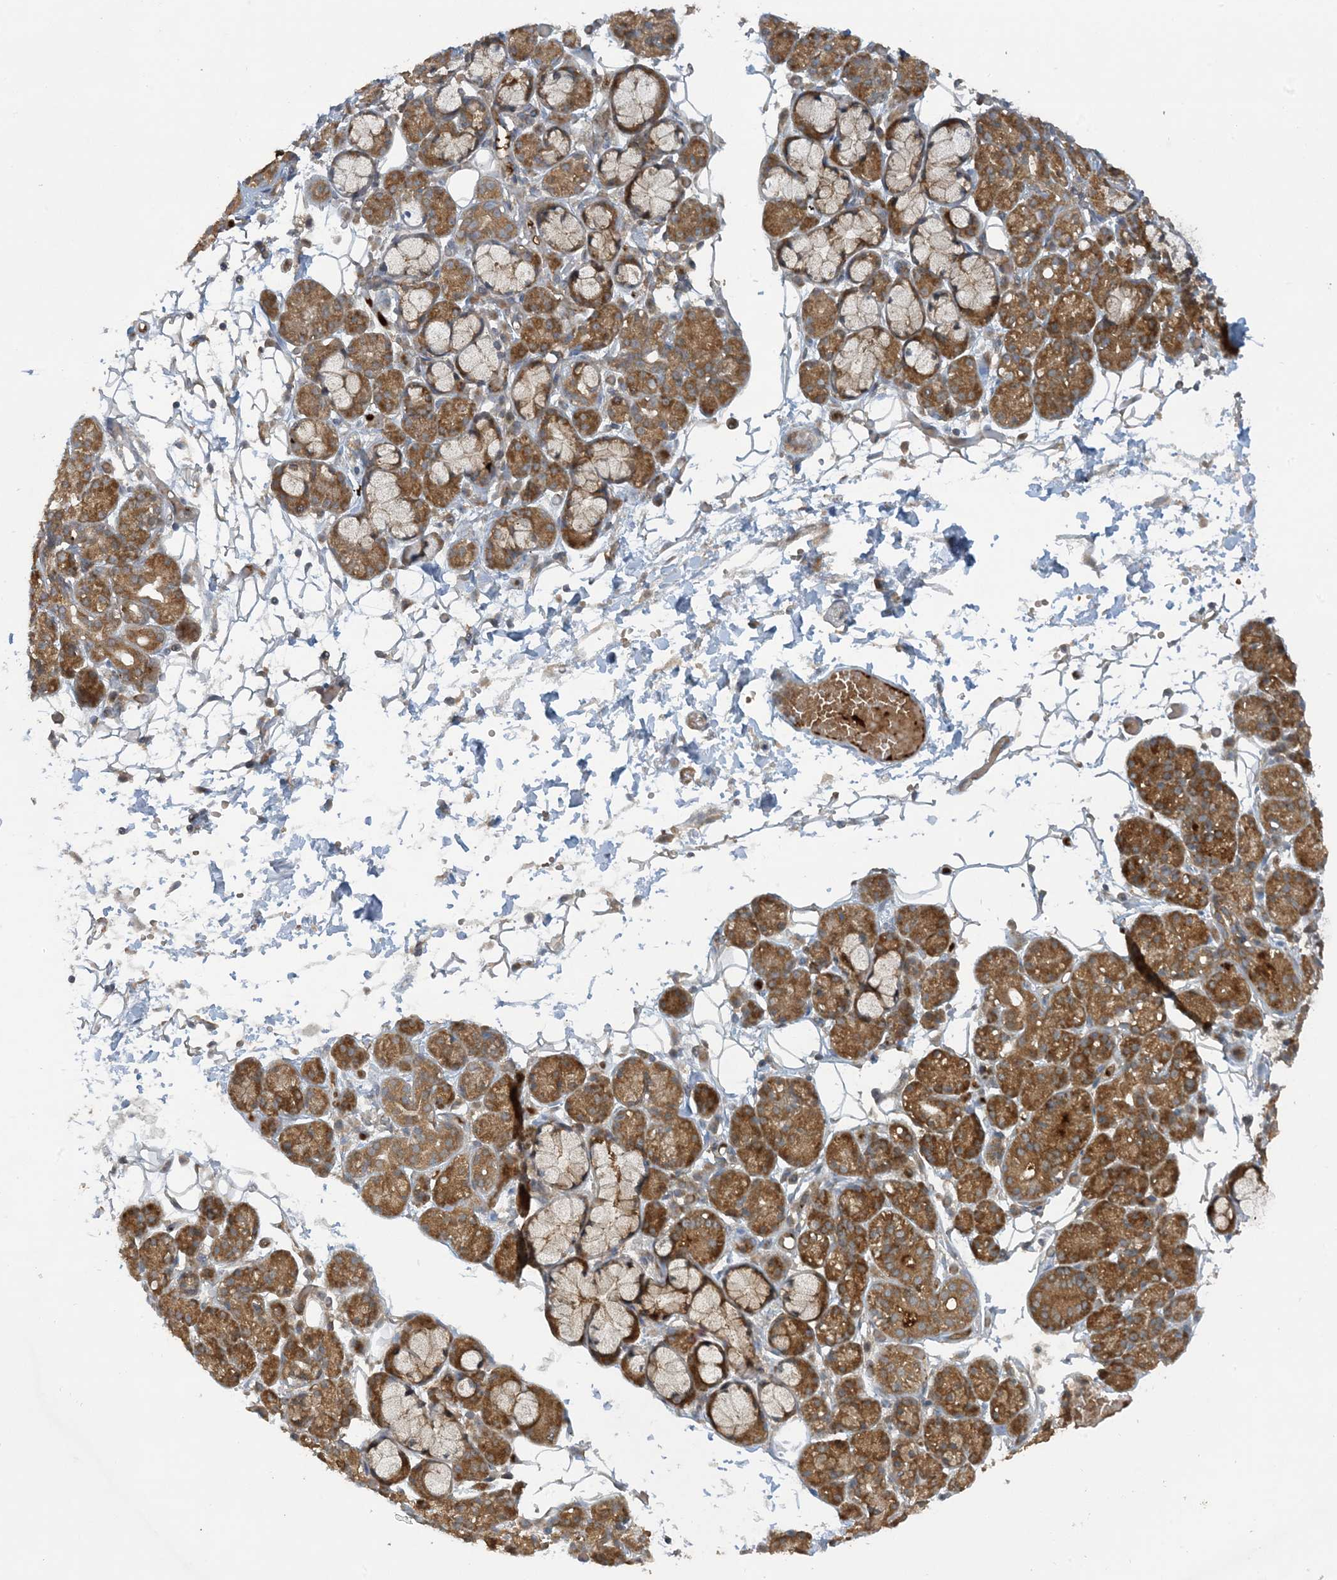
{"staining": {"intensity": "moderate", "quantity": "25%-75%", "location": "cytoplasmic/membranous"}, "tissue": "salivary gland", "cell_type": "Glandular cells", "image_type": "normal", "snomed": [{"axis": "morphology", "description": "Normal tissue, NOS"}, {"axis": "topography", "description": "Salivary gland"}], "caption": "Immunohistochemical staining of benign salivary gland shows medium levels of moderate cytoplasmic/membranous expression in approximately 25%-75% of glandular cells.", "gene": "STAM2", "patient": {"sex": "male", "age": 63}}